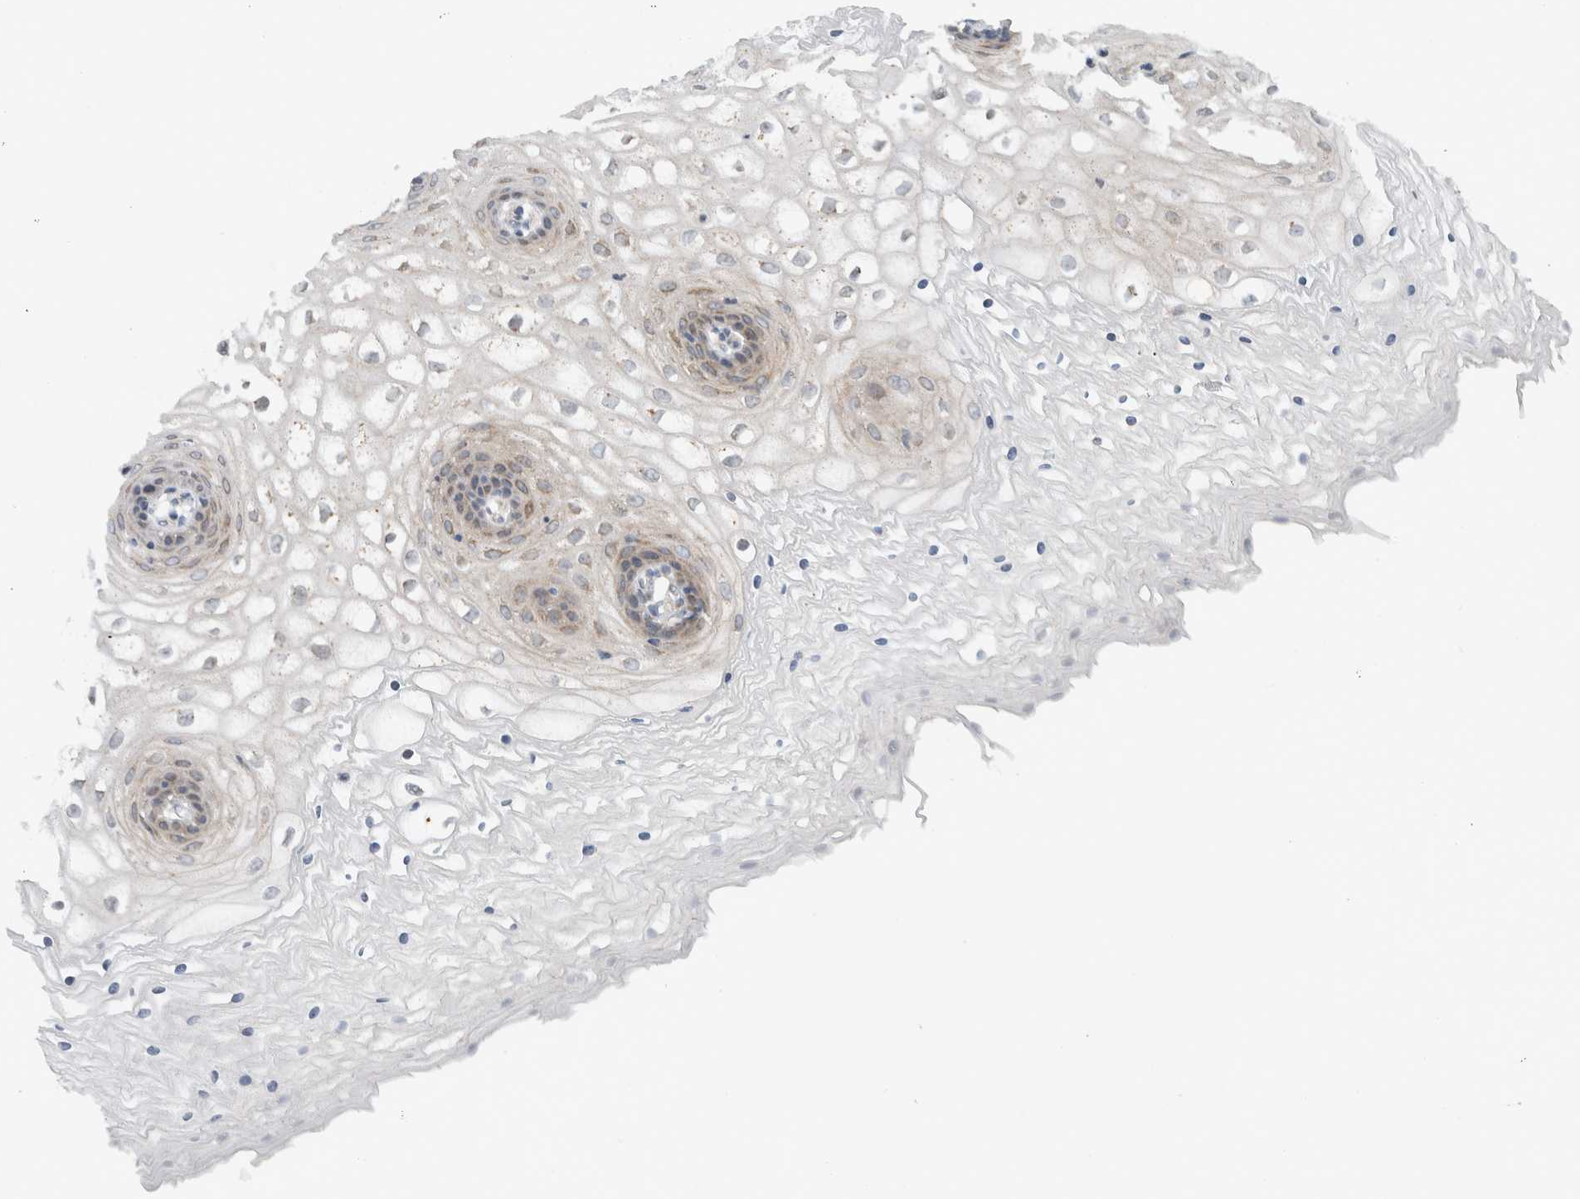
{"staining": {"intensity": "weak", "quantity": "<25%", "location": "cytoplasmic/membranous"}, "tissue": "vagina", "cell_type": "Squamous epithelial cells", "image_type": "normal", "snomed": [{"axis": "morphology", "description": "Normal tissue, NOS"}, {"axis": "topography", "description": "Vagina"}], "caption": "High power microscopy histopathology image of an immunohistochemistry (IHC) micrograph of unremarkable vagina, revealing no significant expression in squamous epithelial cells.", "gene": "RERE", "patient": {"sex": "female", "age": 34}}